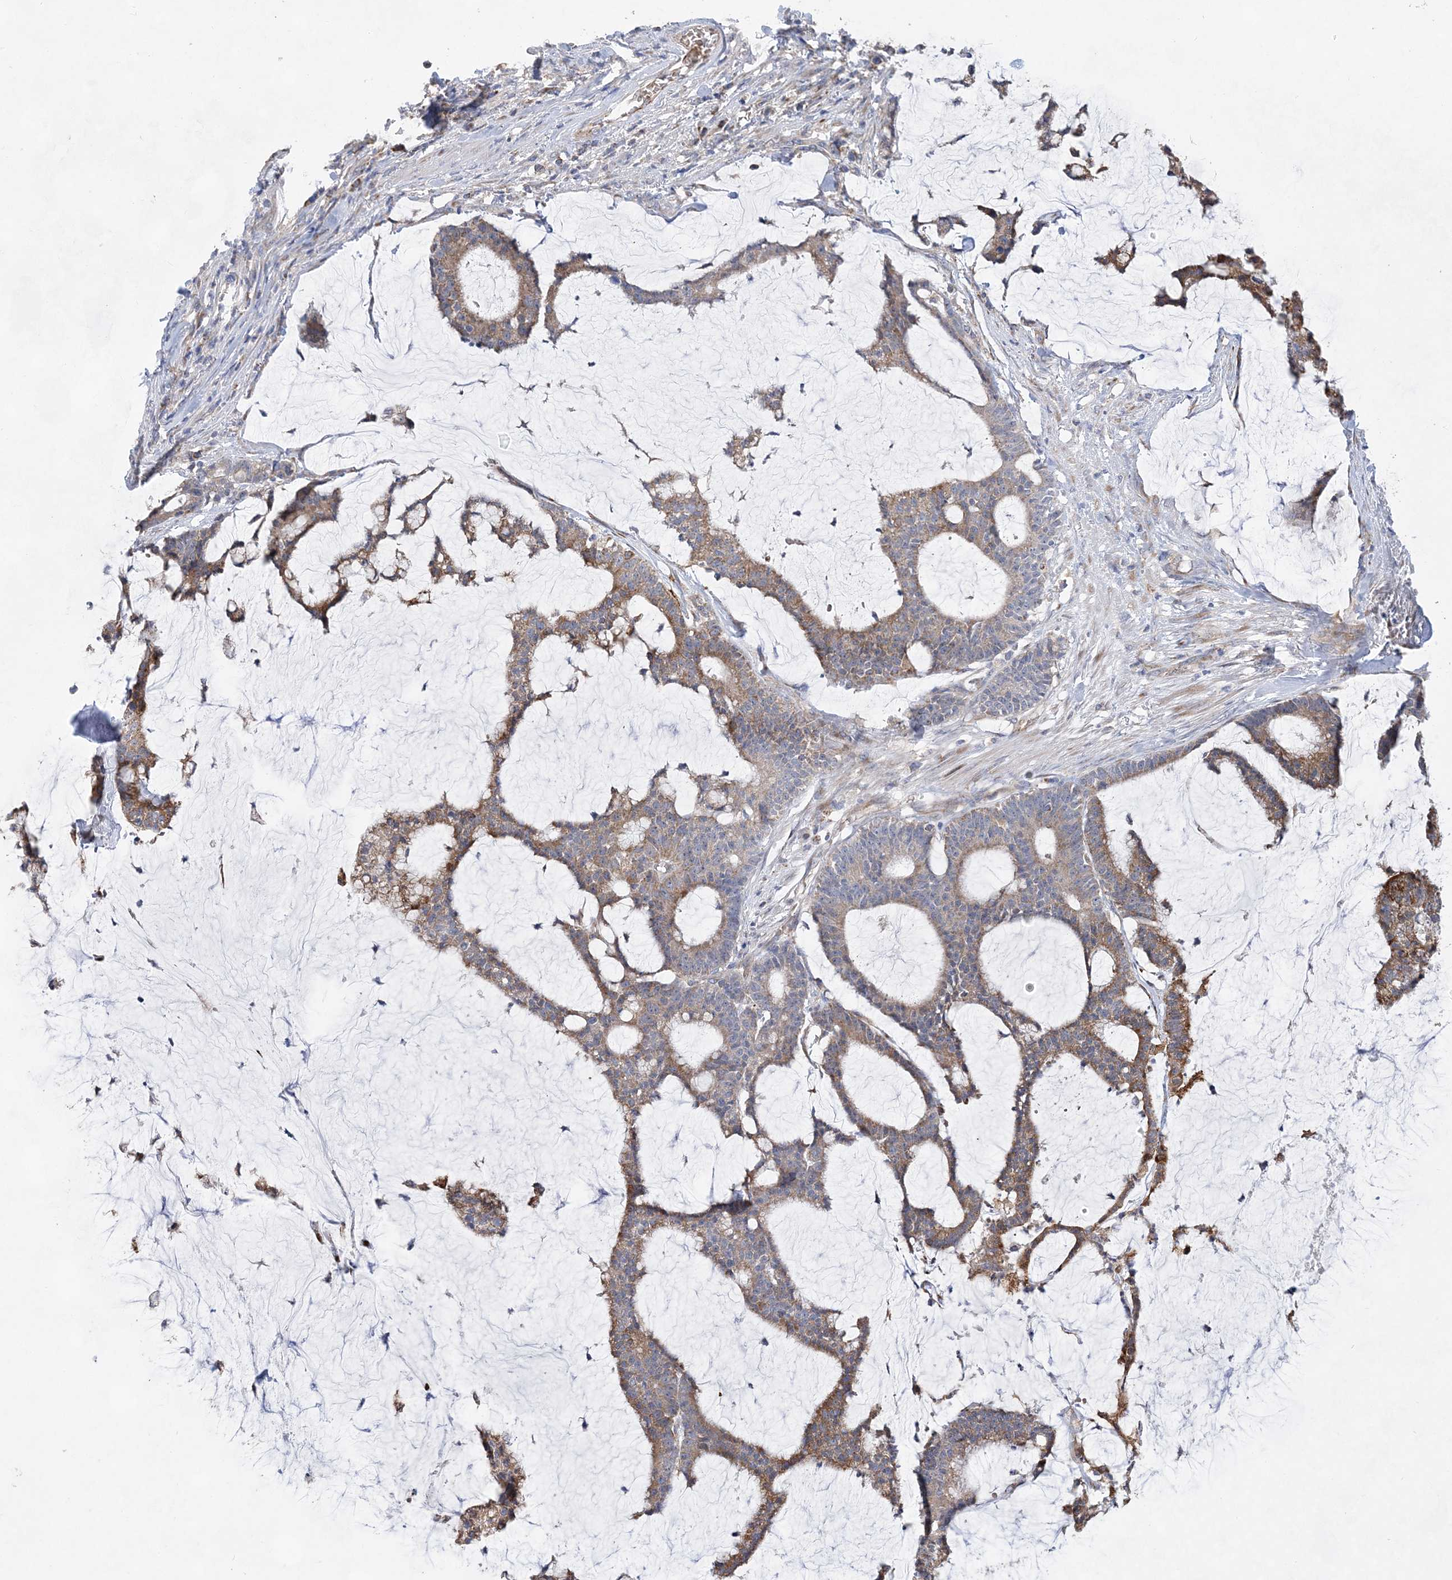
{"staining": {"intensity": "moderate", "quantity": ">75%", "location": "cytoplasmic/membranous"}, "tissue": "colorectal cancer", "cell_type": "Tumor cells", "image_type": "cancer", "snomed": [{"axis": "morphology", "description": "Adenocarcinoma, NOS"}, {"axis": "topography", "description": "Colon"}], "caption": "Brown immunohistochemical staining in colorectal adenocarcinoma exhibits moderate cytoplasmic/membranous positivity in approximately >75% of tumor cells.", "gene": "TRAPPC13", "patient": {"sex": "female", "age": 84}}